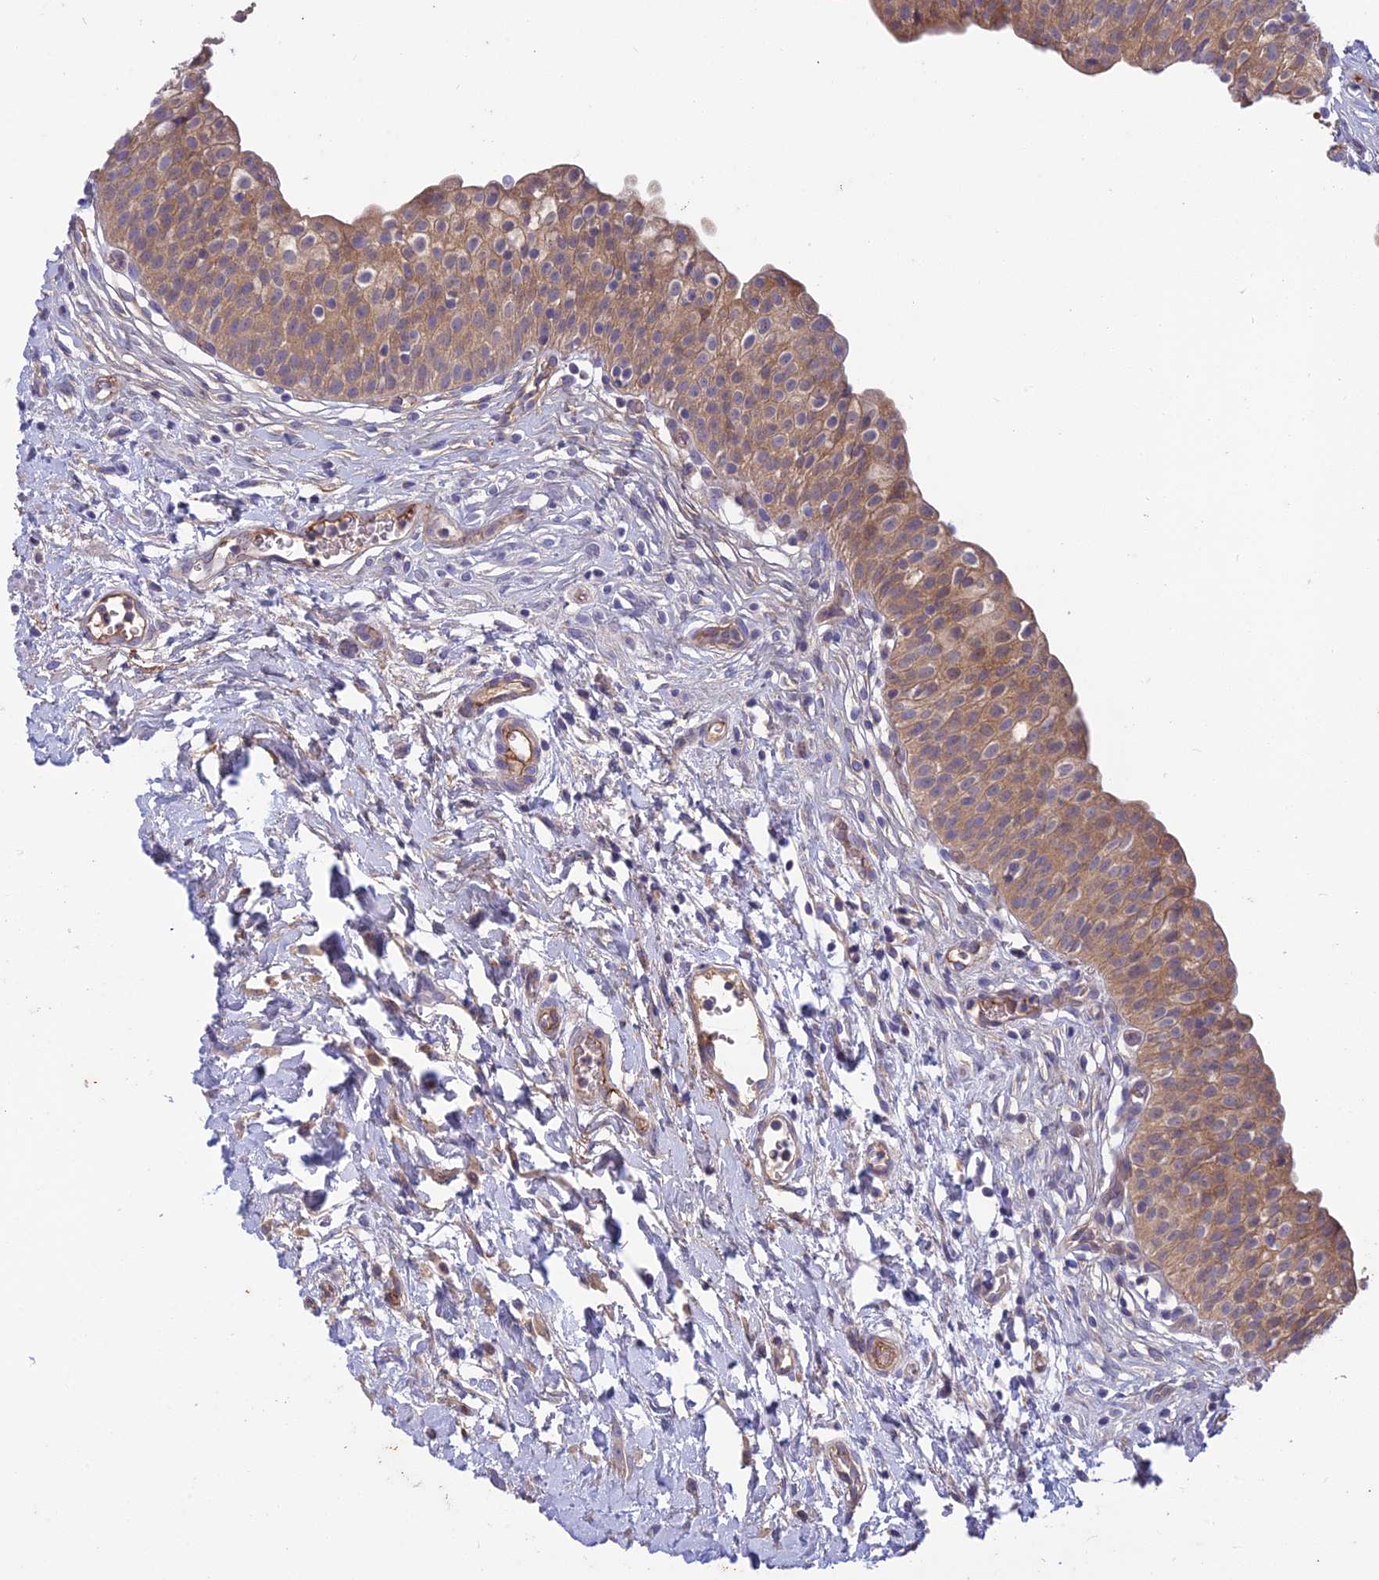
{"staining": {"intensity": "moderate", "quantity": ">75%", "location": "cytoplasmic/membranous"}, "tissue": "urinary bladder", "cell_type": "Urothelial cells", "image_type": "normal", "snomed": [{"axis": "morphology", "description": "Normal tissue, NOS"}, {"axis": "topography", "description": "Urinary bladder"}], "caption": "This is a histology image of immunohistochemistry (IHC) staining of normal urinary bladder, which shows moderate staining in the cytoplasmic/membranous of urothelial cells.", "gene": "DUS2", "patient": {"sex": "male", "age": 55}}